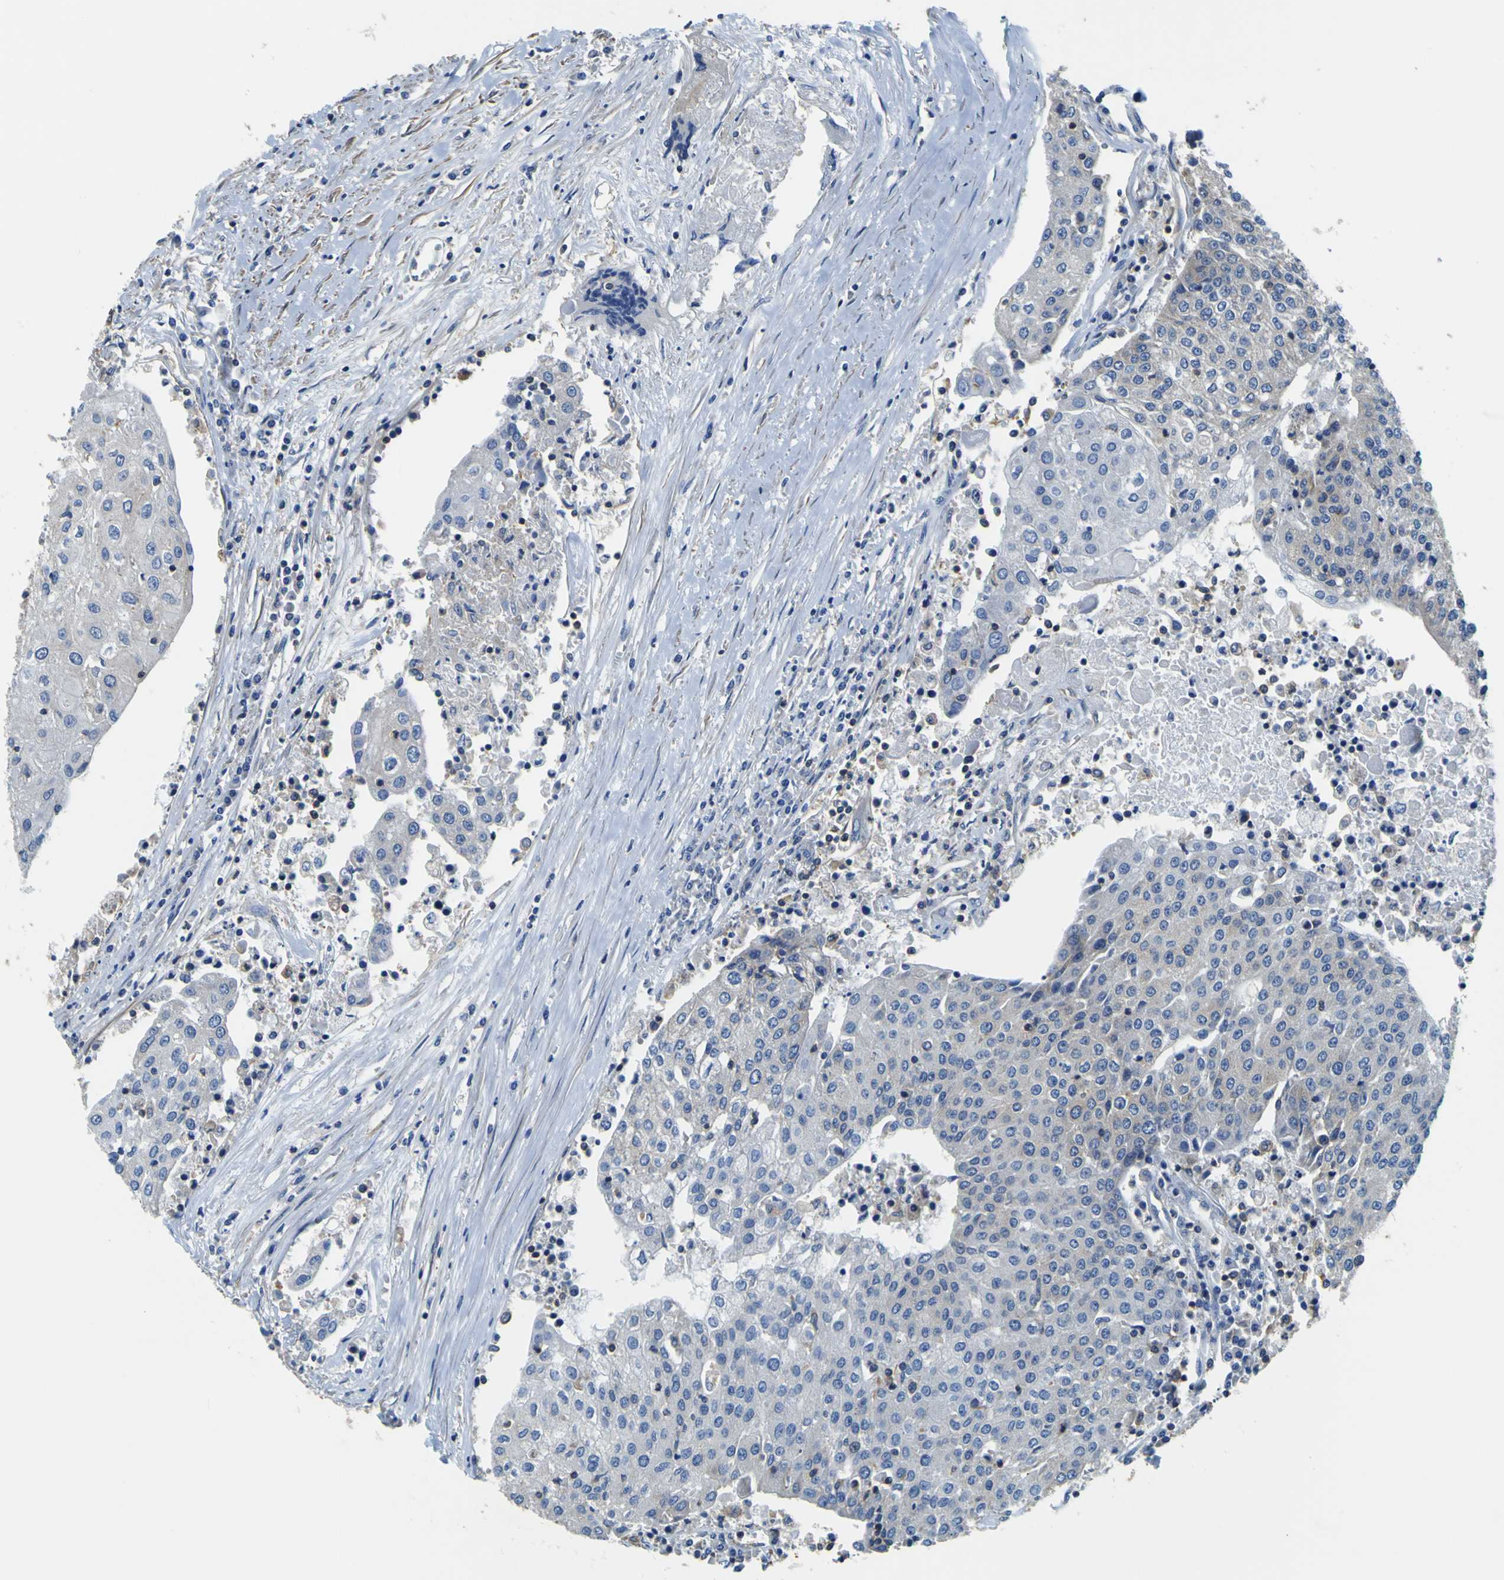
{"staining": {"intensity": "weak", "quantity": ">75%", "location": "cytoplasmic/membranous"}, "tissue": "urothelial cancer", "cell_type": "Tumor cells", "image_type": "cancer", "snomed": [{"axis": "morphology", "description": "Urothelial carcinoma, High grade"}, {"axis": "topography", "description": "Urinary bladder"}], "caption": "Tumor cells demonstrate weak cytoplasmic/membranous positivity in about >75% of cells in urothelial cancer.", "gene": "CNR2", "patient": {"sex": "female", "age": 85}}